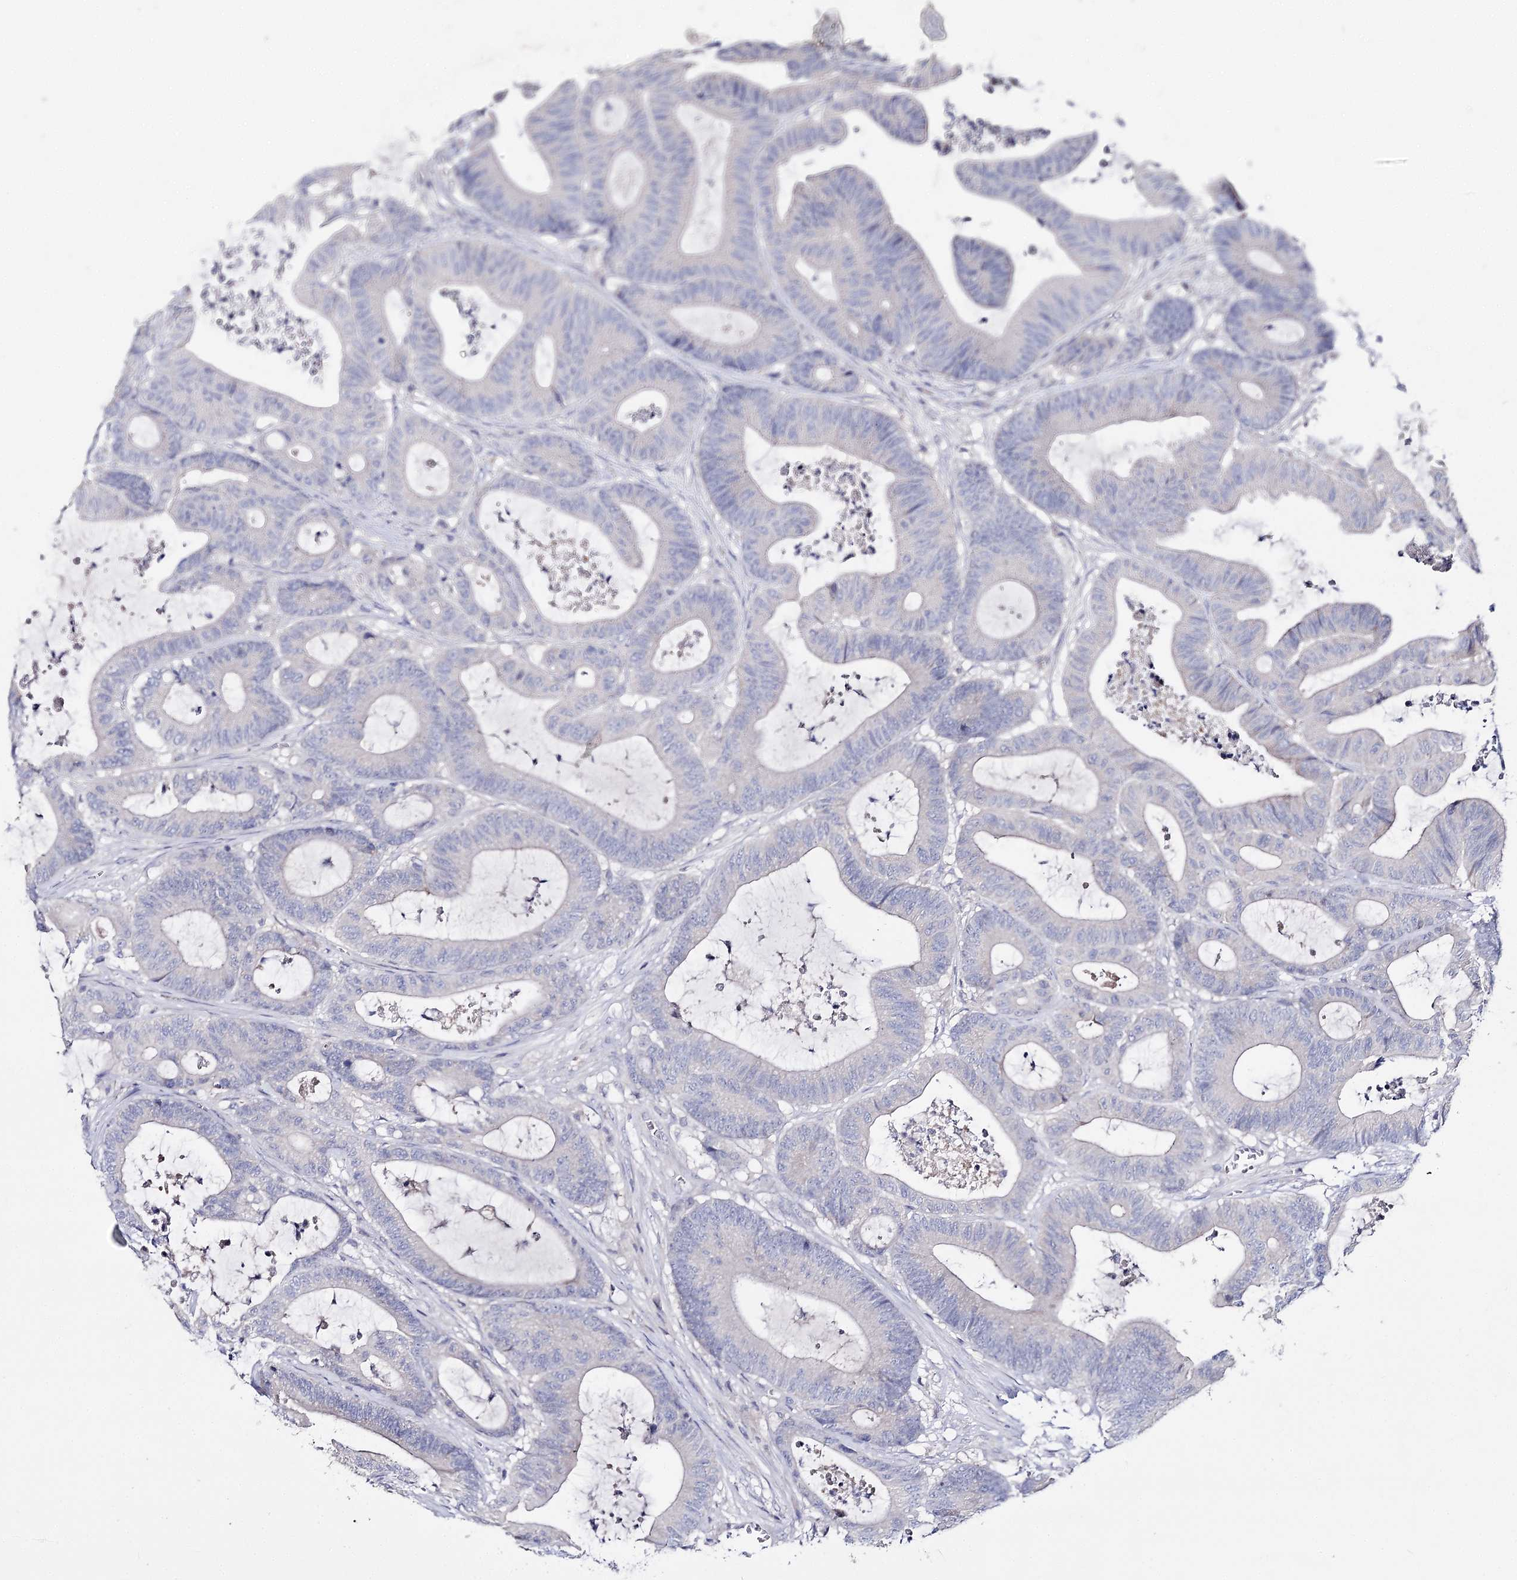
{"staining": {"intensity": "negative", "quantity": "none", "location": "none"}, "tissue": "colorectal cancer", "cell_type": "Tumor cells", "image_type": "cancer", "snomed": [{"axis": "morphology", "description": "Adenocarcinoma, NOS"}, {"axis": "topography", "description": "Colon"}], "caption": "A high-resolution image shows IHC staining of adenocarcinoma (colorectal), which displays no significant positivity in tumor cells. (DAB immunohistochemistry visualized using brightfield microscopy, high magnification).", "gene": "NRAP", "patient": {"sex": "female", "age": 84}}